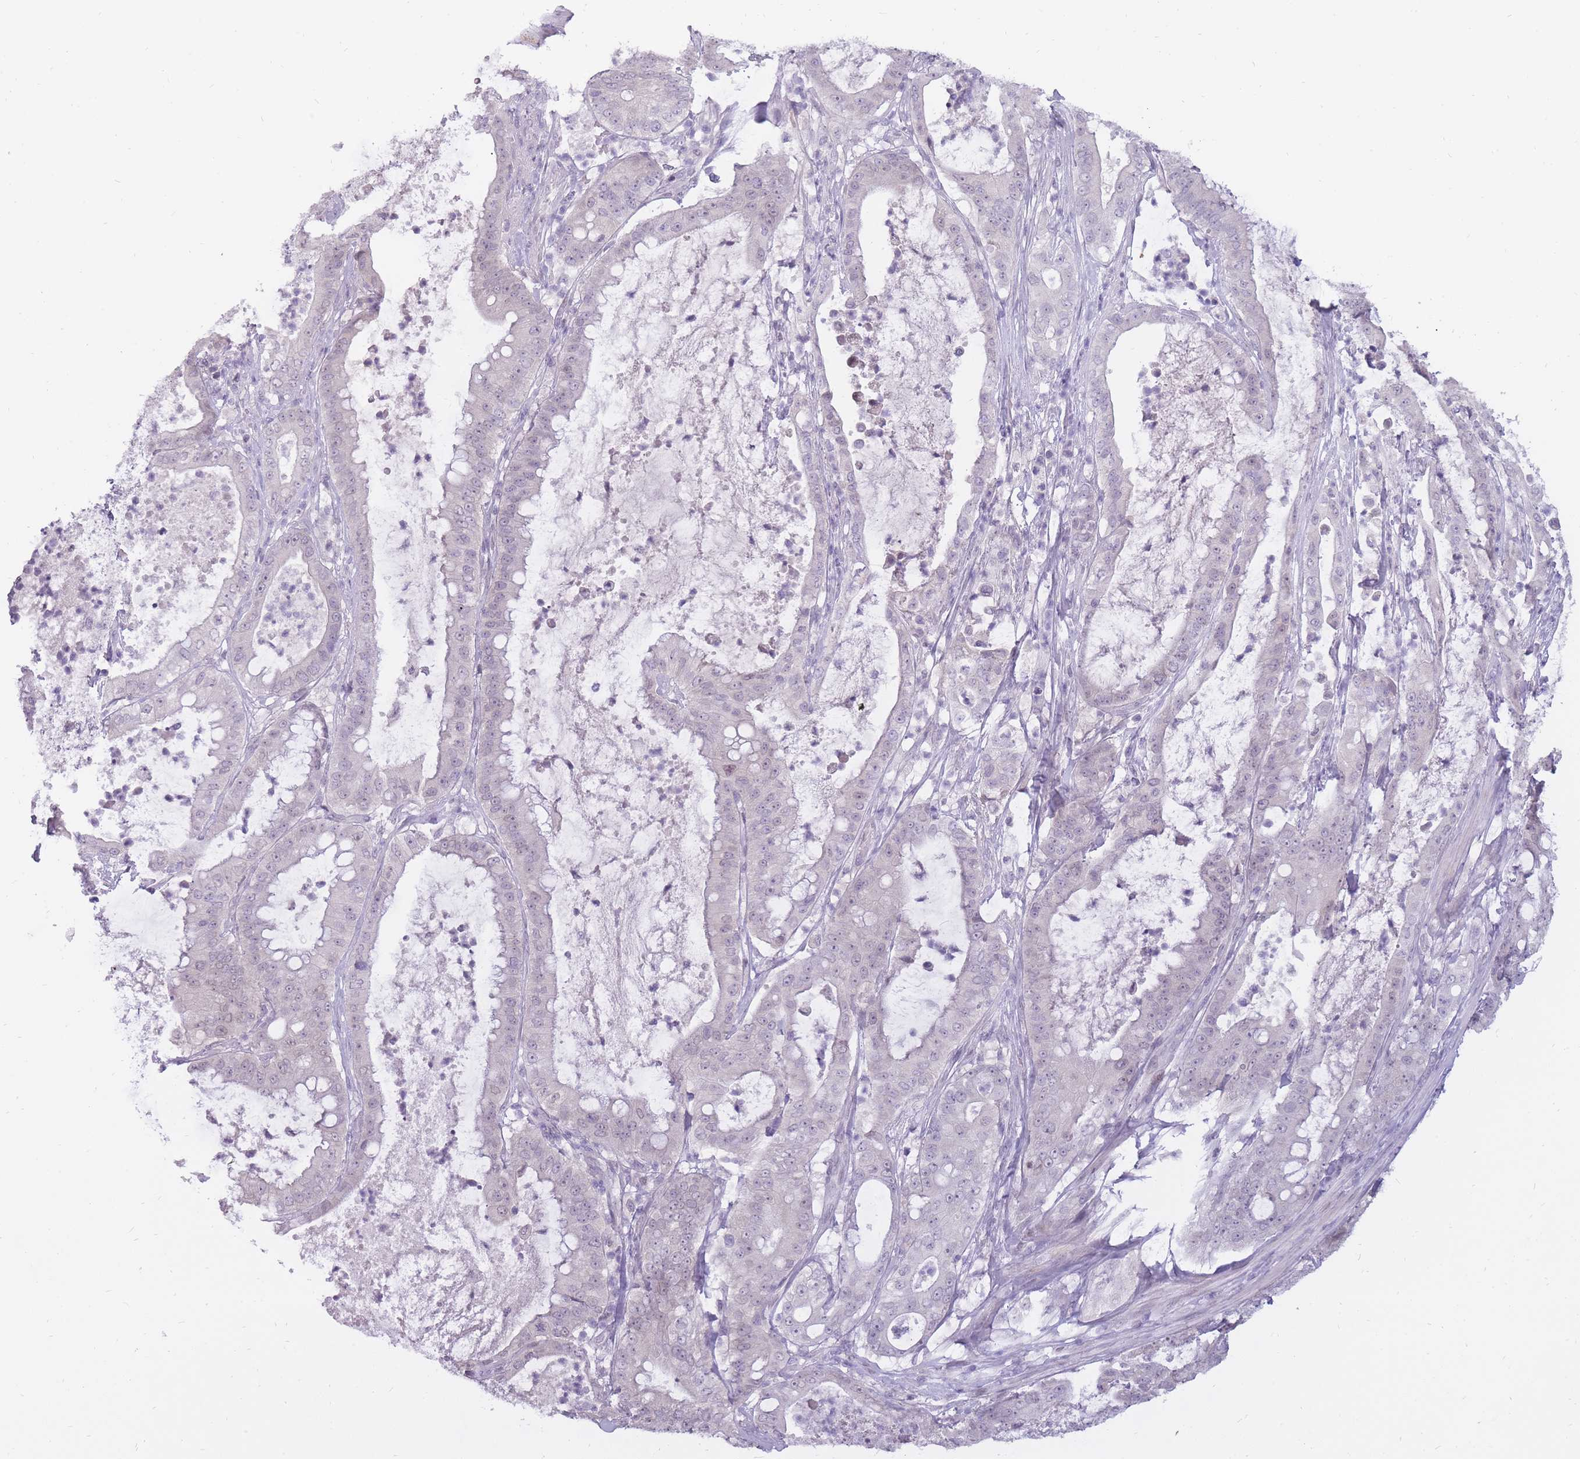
{"staining": {"intensity": "negative", "quantity": "none", "location": "none"}, "tissue": "pancreatic cancer", "cell_type": "Tumor cells", "image_type": "cancer", "snomed": [{"axis": "morphology", "description": "Adenocarcinoma, NOS"}, {"axis": "topography", "description": "Pancreas"}], "caption": "Tumor cells are negative for brown protein staining in adenocarcinoma (pancreatic).", "gene": "POMZP3", "patient": {"sex": "male", "age": 71}}